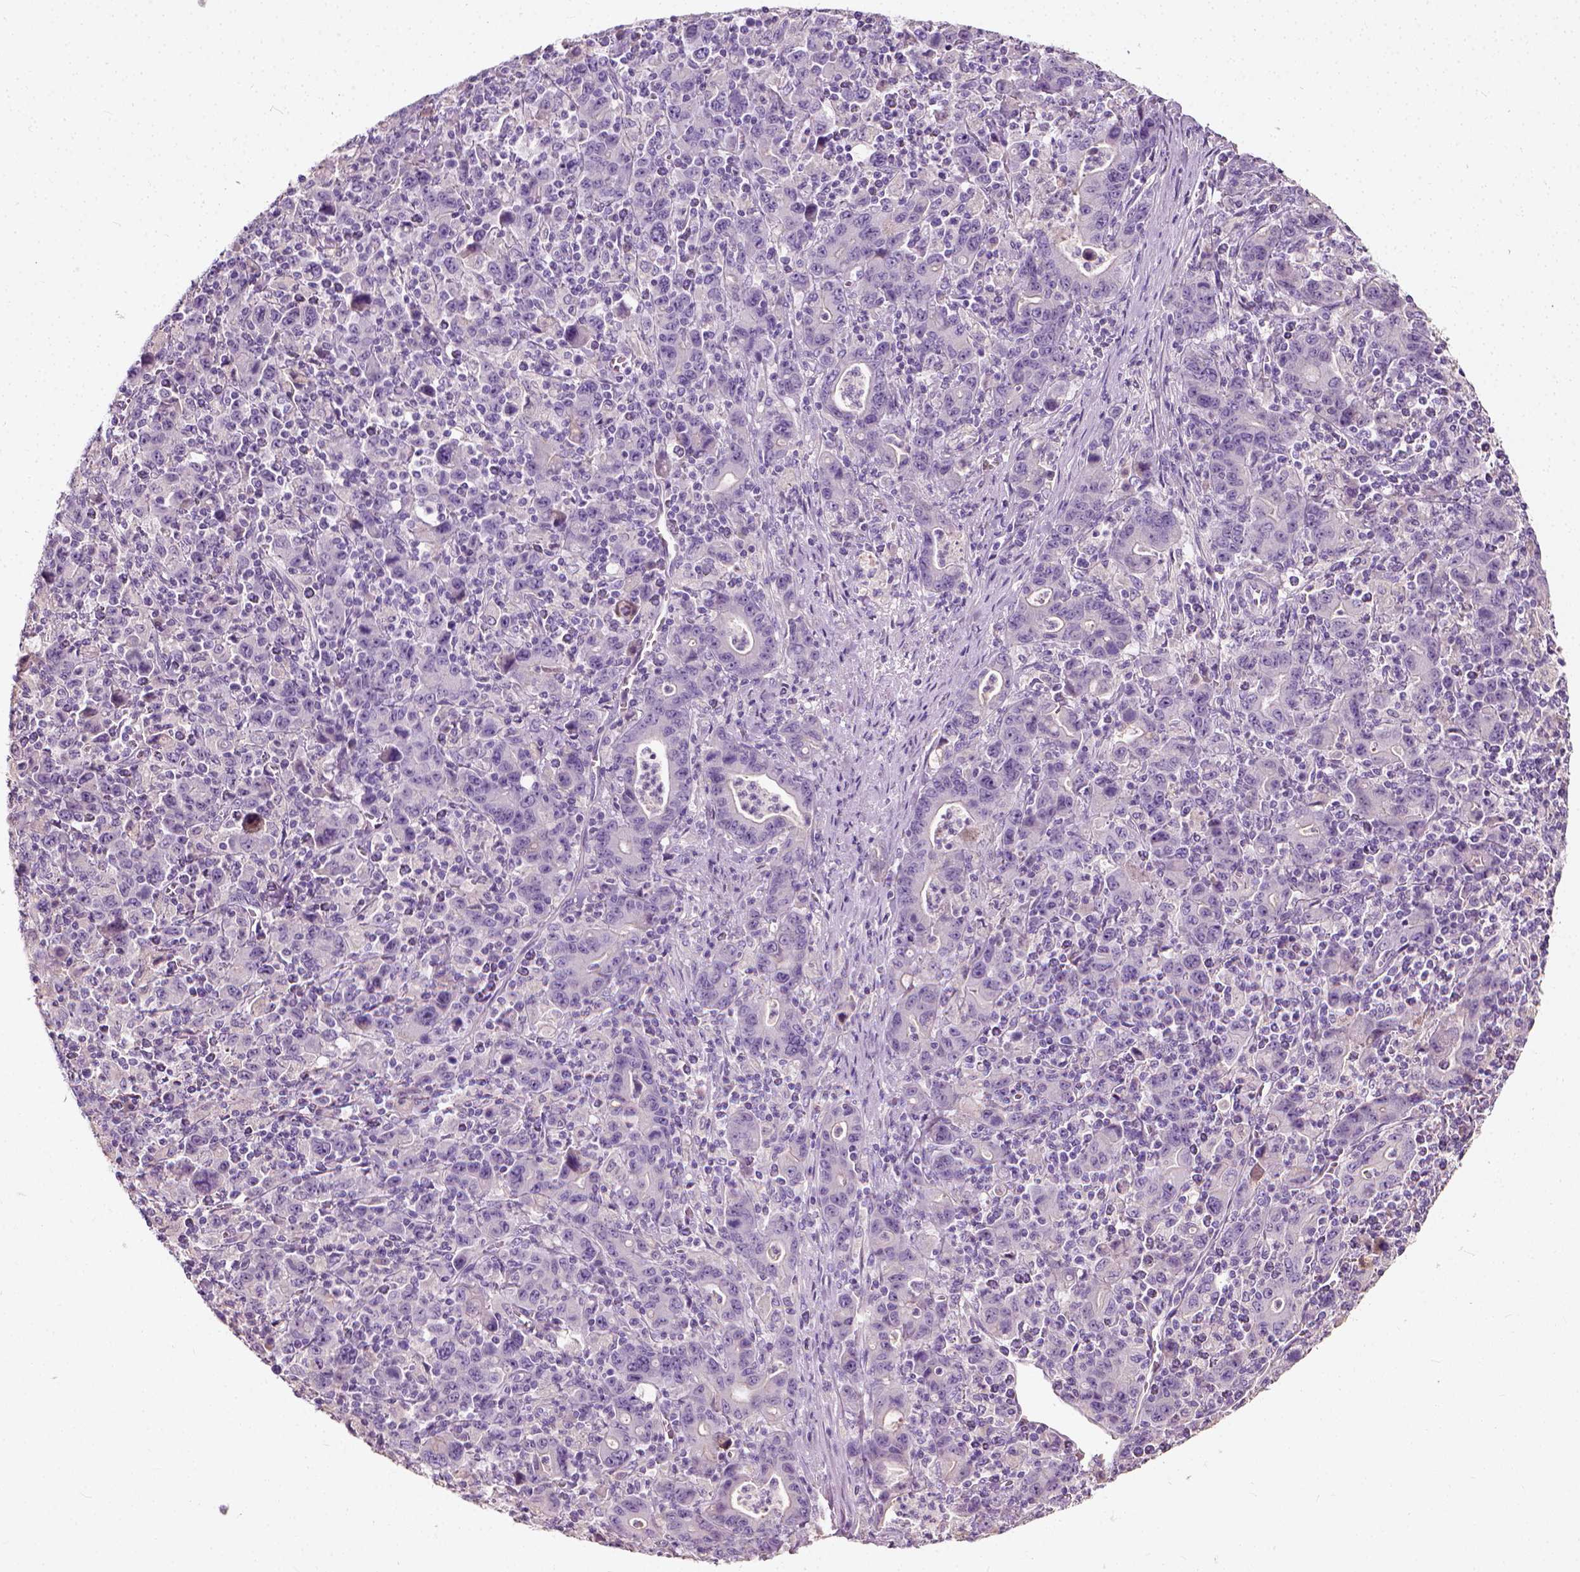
{"staining": {"intensity": "negative", "quantity": "none", "location": "none"}, "tissue": "stomach cancer", "cell_type": "Tumor cells", "image_type": "cancer", "snomed": [{"axis": "morphology", "description": "Adenocarcinoma, NOS"}, {"axis": "topography", "description": "Stomach, upper"}], "caption": "Immunohistochemistry (IHC) photomicrograph of neoplastic tissue: human adenocarcinoma (stomach) stained with DAB reveals no significant protein positivity in tumor cells. (Stains: DAB (3,3'-diaminobenzidine) IHC with hematoxylin counter stain, Microscopy: brightfield microscopy at high magnification).", "gene": "DHCR24", "patient": {"sex": "male", "age": 69}}